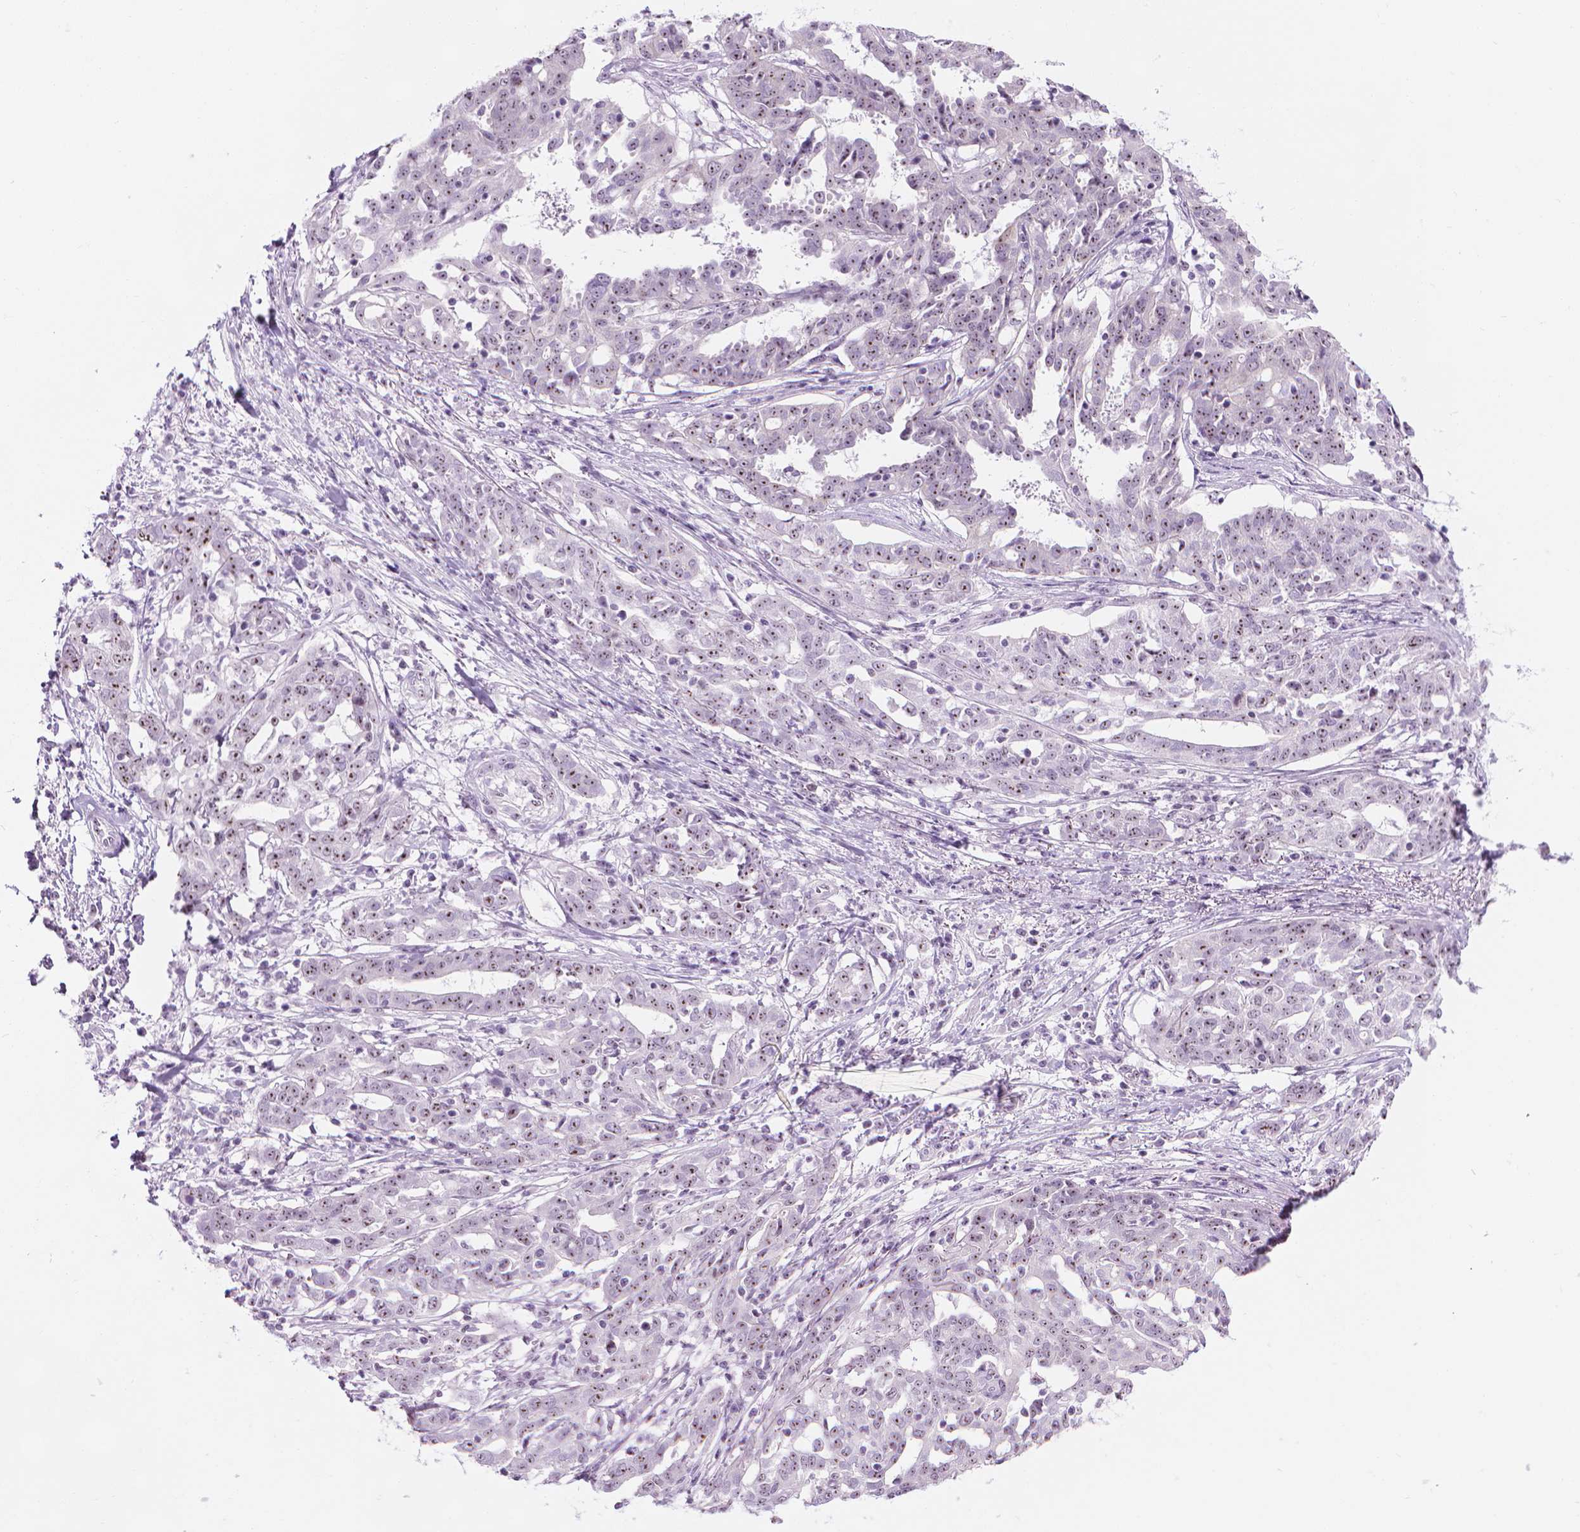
{"staining": {"intensity": "weak", "quantity": "25%-75%", "location": "nuclear"}, "tissue": "ovarian cancer", "cell_type": "Tumor cells", "image_type": "cancer", "snomed": [{"axis": "morphology", "description": "Cystadenocarcinoma, serous, NOS"}, {"axis": "topography", "description": "Ovary"}], "caption": "Immunohistochemistry (IHC) image of serous cystadenocarcinoma (ovarian) stained for a protein (brown), which displays low levels of weak nuclear positivity in about 25%-75% of tumor cells.", "gene": "NOL7", "patient": {"sex": "female", "age": 67}}